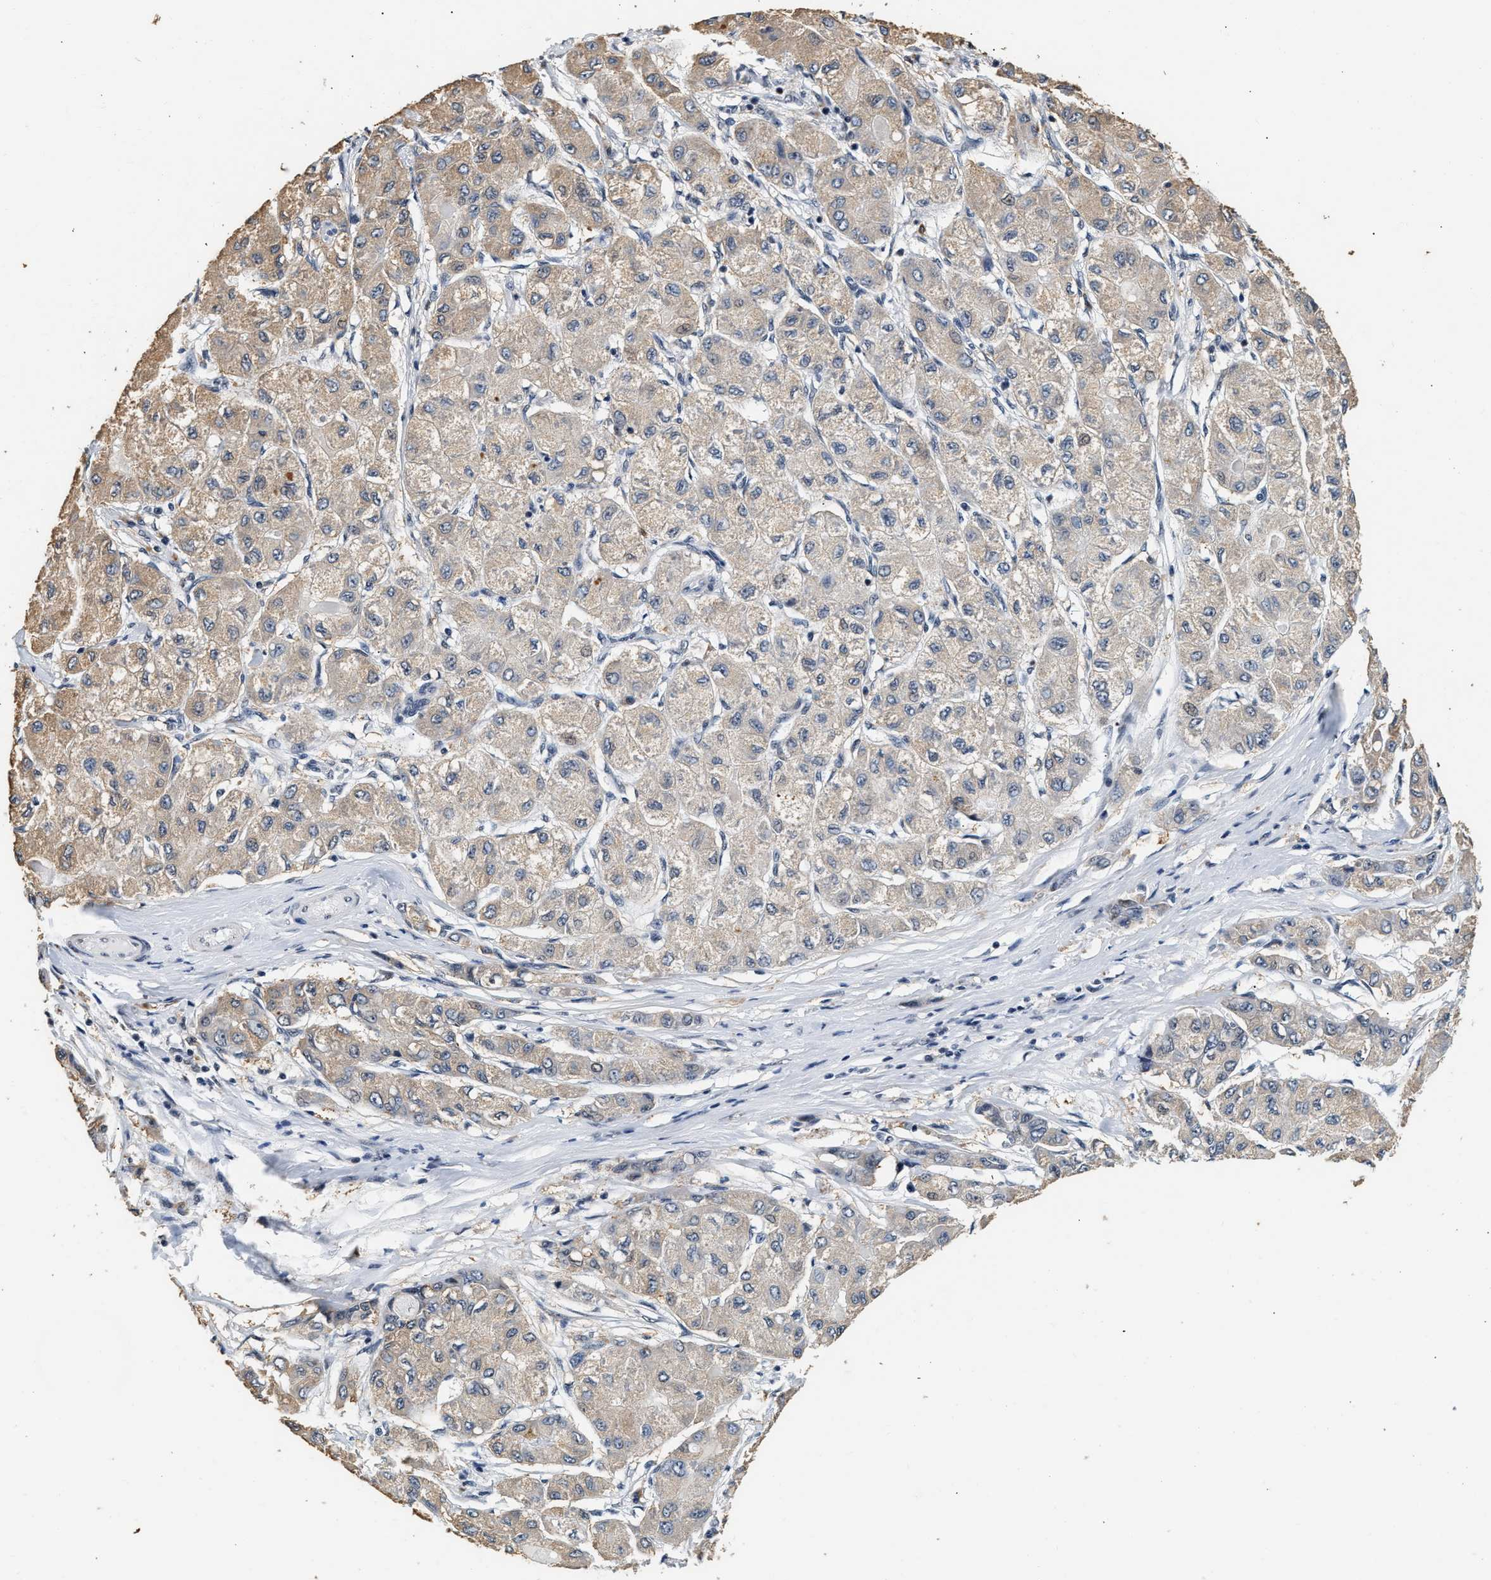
{"staining": {"intensity": "weak", "quantity": "25%-75%", "location": "cytoplasmic/membranous"}, "tissue": "liver cancer", "cell_type": "Tumor cells", "image_type": "cancer", "snomed": [{"axis": "morphology", "description": "Carcinoma, Hepatocellular, NOS"}, {"axis": "topography", "description": "Liver"}], "caption": "This photomicrograph demonstrates immunohistochemistry (IHC) staining of hepatocellular carcinoma (liver), with low weak cytoplasmic/membranous positivity in approximately 25%-75% of tumor cells.", "gene": "THOC1", "patient": {"sex": "male", "age": 80}}